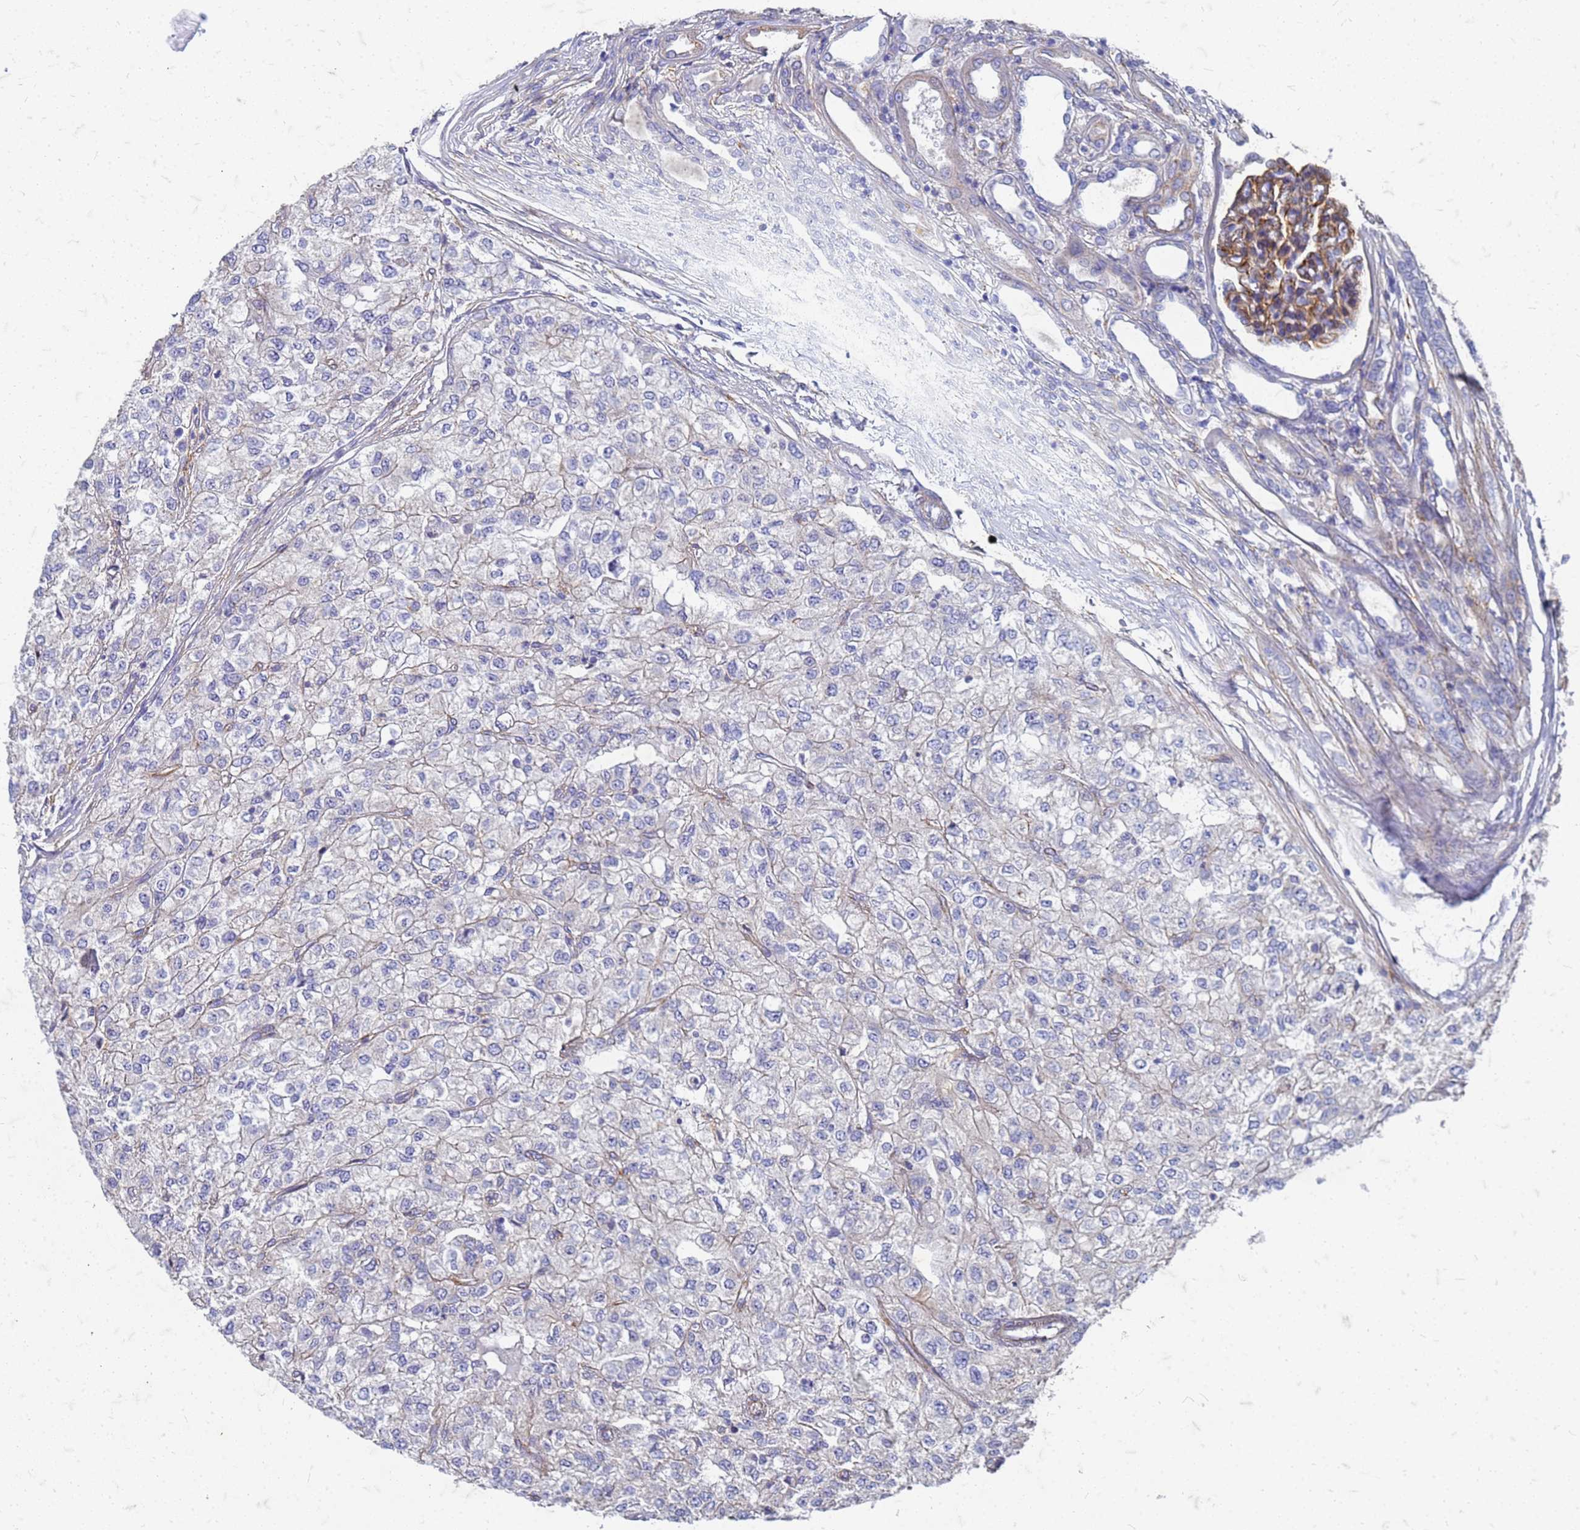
{"staining": {"intensity": "negative", "quantity": "none", "location": "none"}, "tissue": "renal cancer", "cell_type": "Tumor cells", "image_type": "cancer", "snomed": [{"axis": "morphology", "description": "Adenocarcinoma, NOS"}, {"axis": "topography", "description": "Kidney"}], "caption": "DAB (3,3'-diaminobenzidine) immunohistochemical staining of human renal cancer displays no significant staining in tumor cells.", "gene": "TRIM64B", "patient": {"sex": "female", "age": 54}}